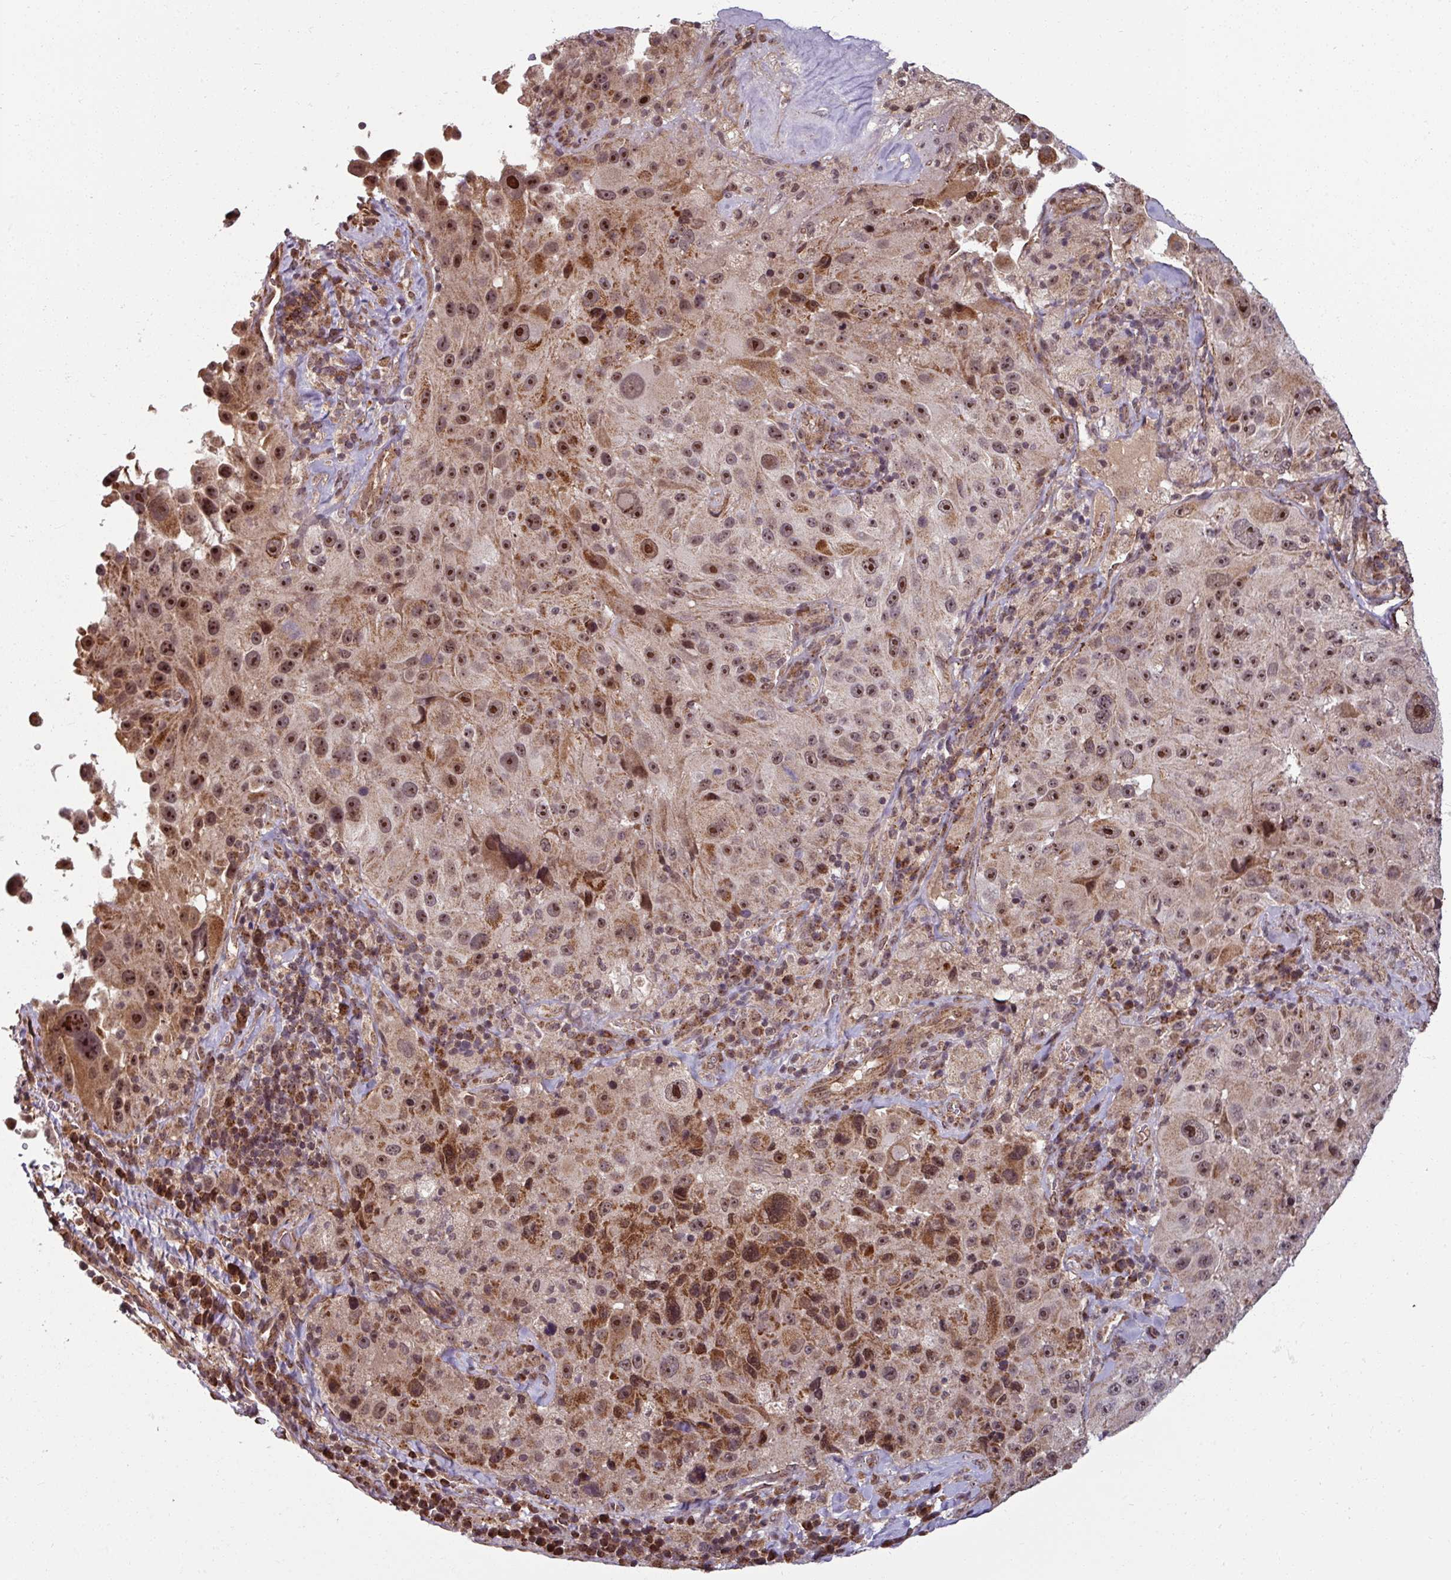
{"staining": {"intensity": "strong", "quantity": ">75%", "location": "nuclear"}, "tissue": "melanoma", "cell_type": "Tumor cells", "image_type": "cancer", "snomed": [{"axis": "morphology", "description": "Malignant melanoma, Metastatic site"}, {"axis": "topography", "description": "Lymph node"}], "caption": "Immunohistochemical staining of human melanoma displays high levels of strong nuclear expression in about >75% of tumor cells. The protein of interest is stained brown, and the nuclei are stained in blue (DAB IHC with brightfield microscopy, high magnification).", "gene": "SWI5", "patient": {"sex": "male", "age": 62}}